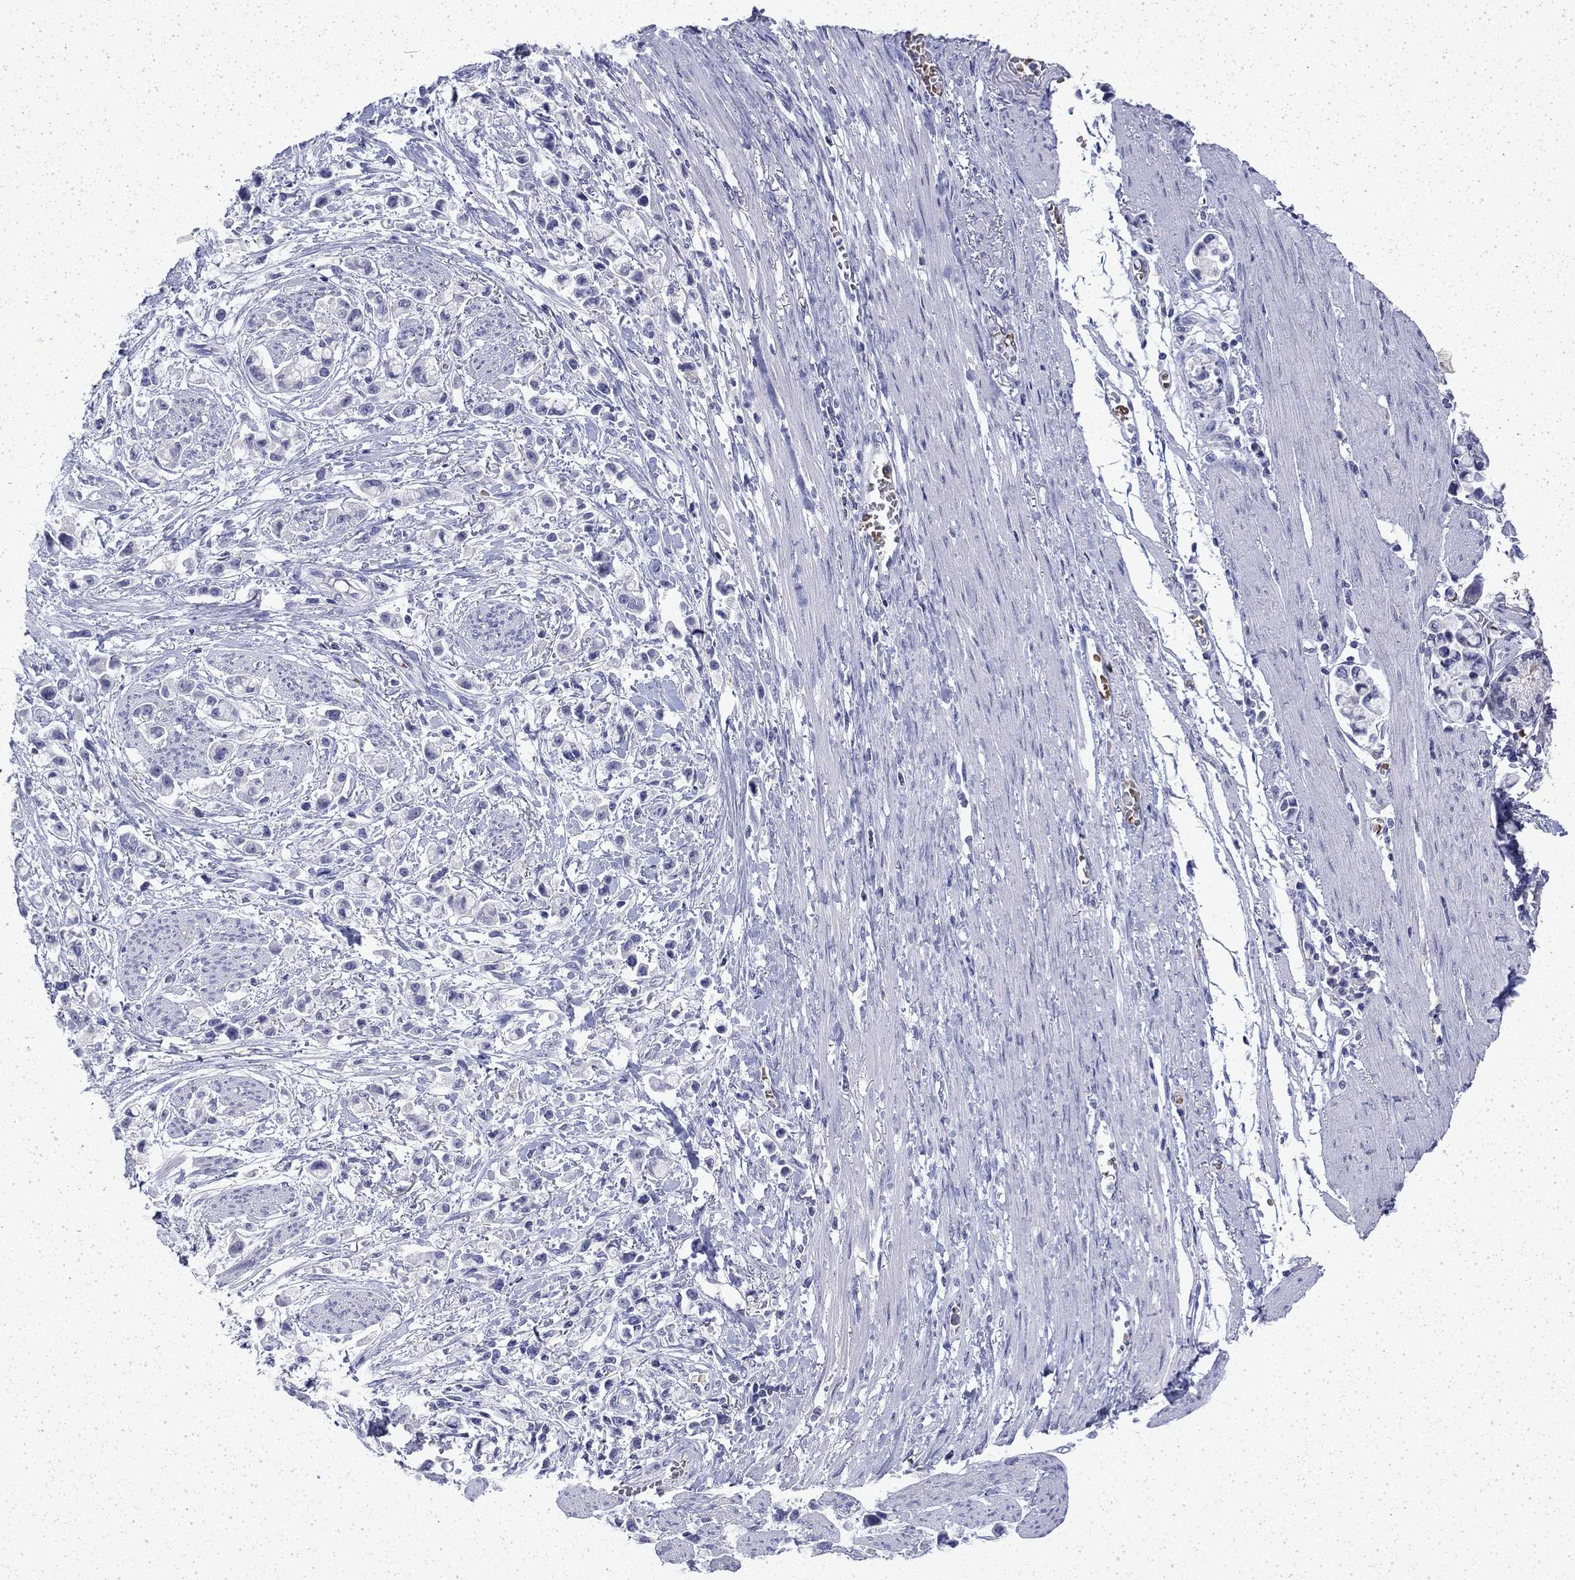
{"staining": {"intensity": "negative", "quantity": "none", "location": "none"}, "tissue": "stomach cancer", "cell_type": "Tumor cells", "image_type": "cancer", "snomed": [{"axis": "morphology", "description": "Adenocarcinoma, NOS"}, {"axis": "topography", "description": "Stomach"}], "caption": "Immunohistochemistry (IHC) photomicrograph of neoplastic tissue: stomach cancer (adenocarcinoma) stained with DAB exhibits no significant protein positivity in tumor cells. Nuclei are stained in blue.", "gene": "ENPP6", "patient": {"sex": "female", "age": 81}}